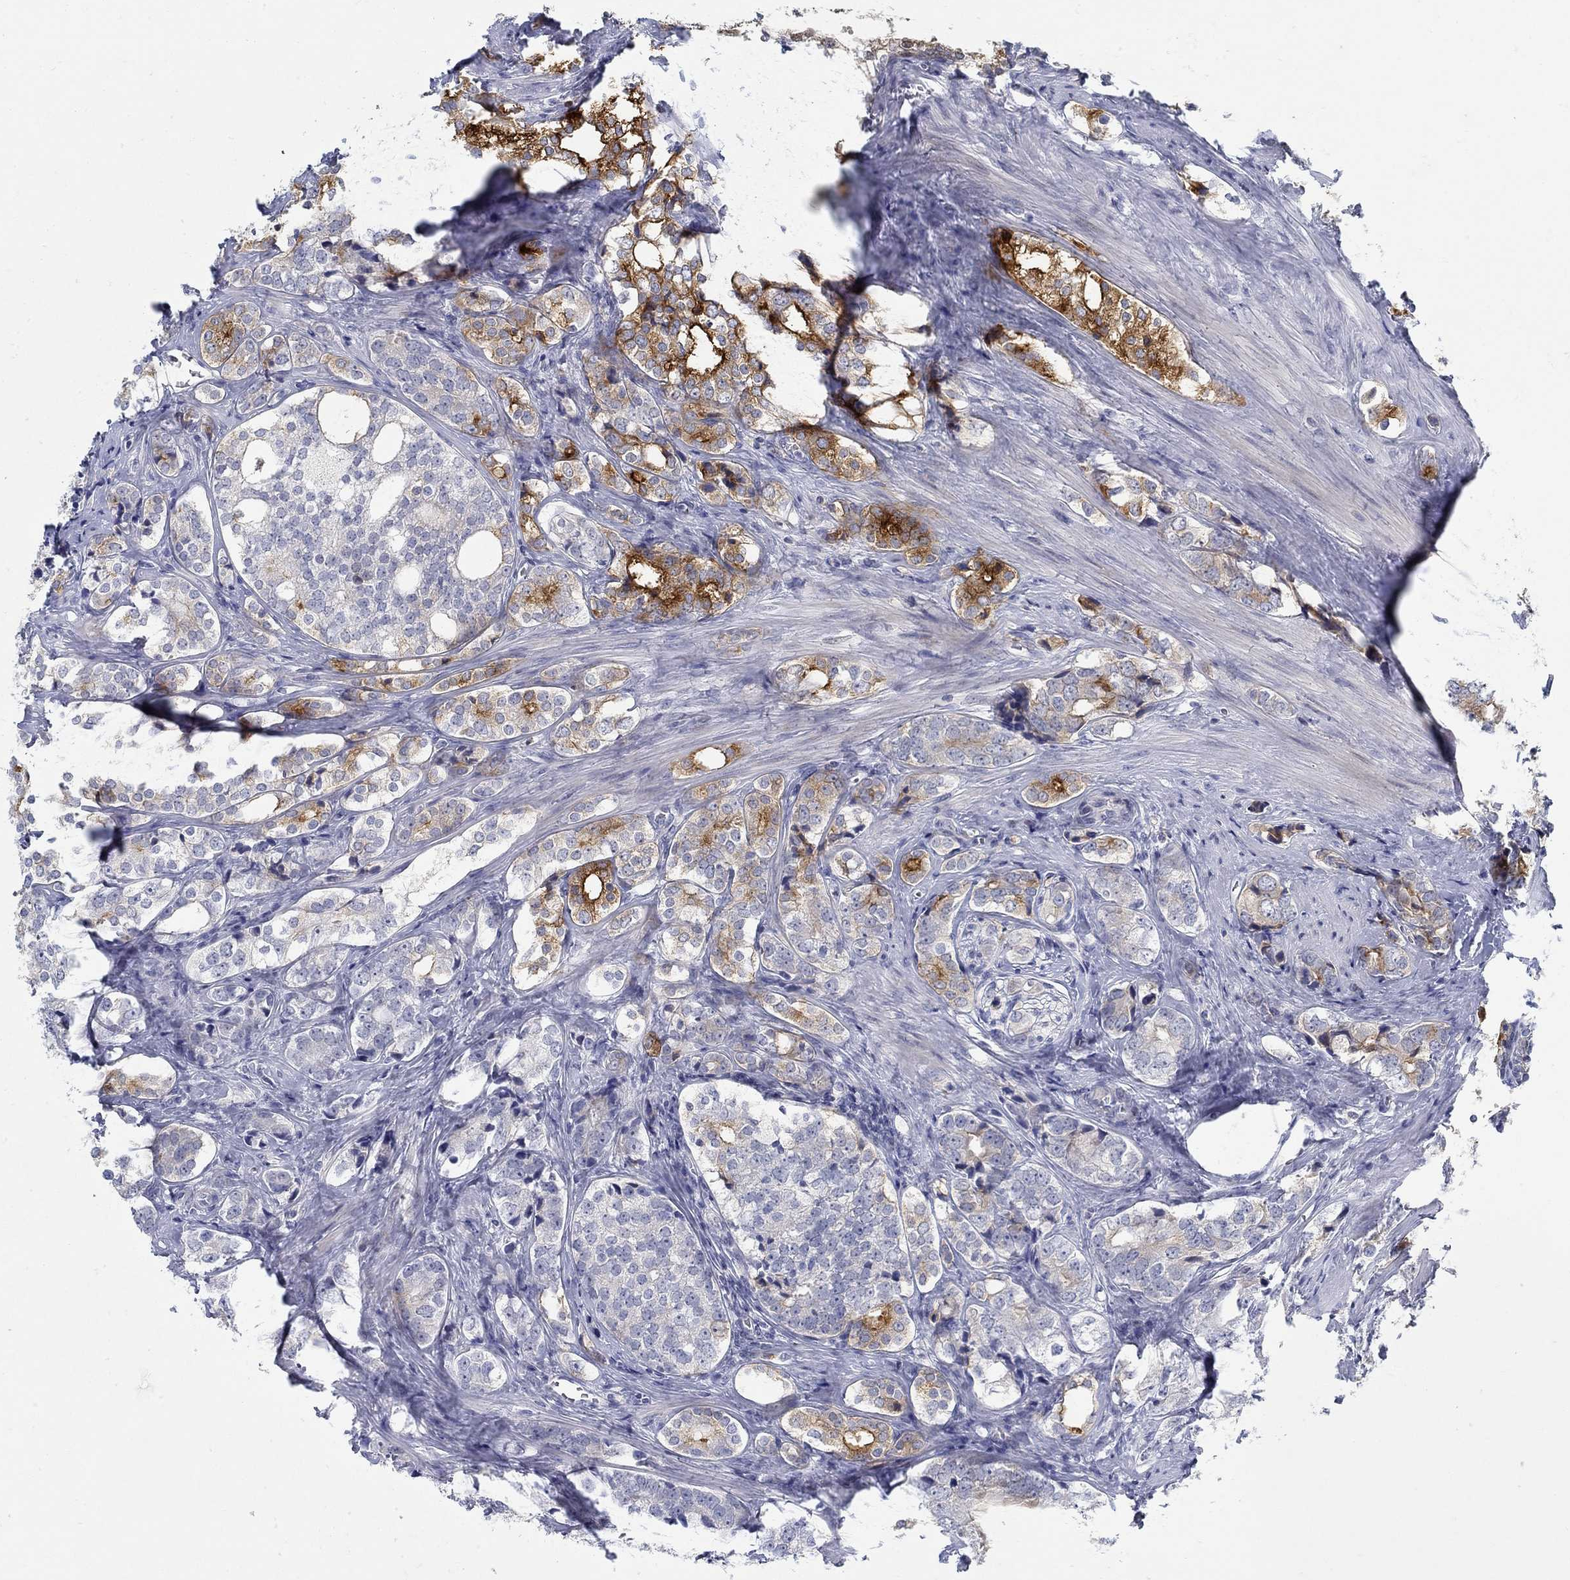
{"staining": {"intensity": "strong", "quantity": "25%-75%", "location": "cytoplasmic/membranous"}, "tissue": "prostate cancer", "cell_type": "Tumor cells", "image_type": "cancer", "snomed": [{"axis": "morphology", "description": "Adenocarcinoma, NOS"}, {"axis": "topography", "description": "Prostate and seminal vesicle, NOS"}], "caption": "Protein staining exhibits strong cytoplasmic/membranous expression in about 25%-75% of tumor cells in prostate adenocarcinoma.", "gene": "ANO7", "patient": {"sex": "male", "age": 63}}